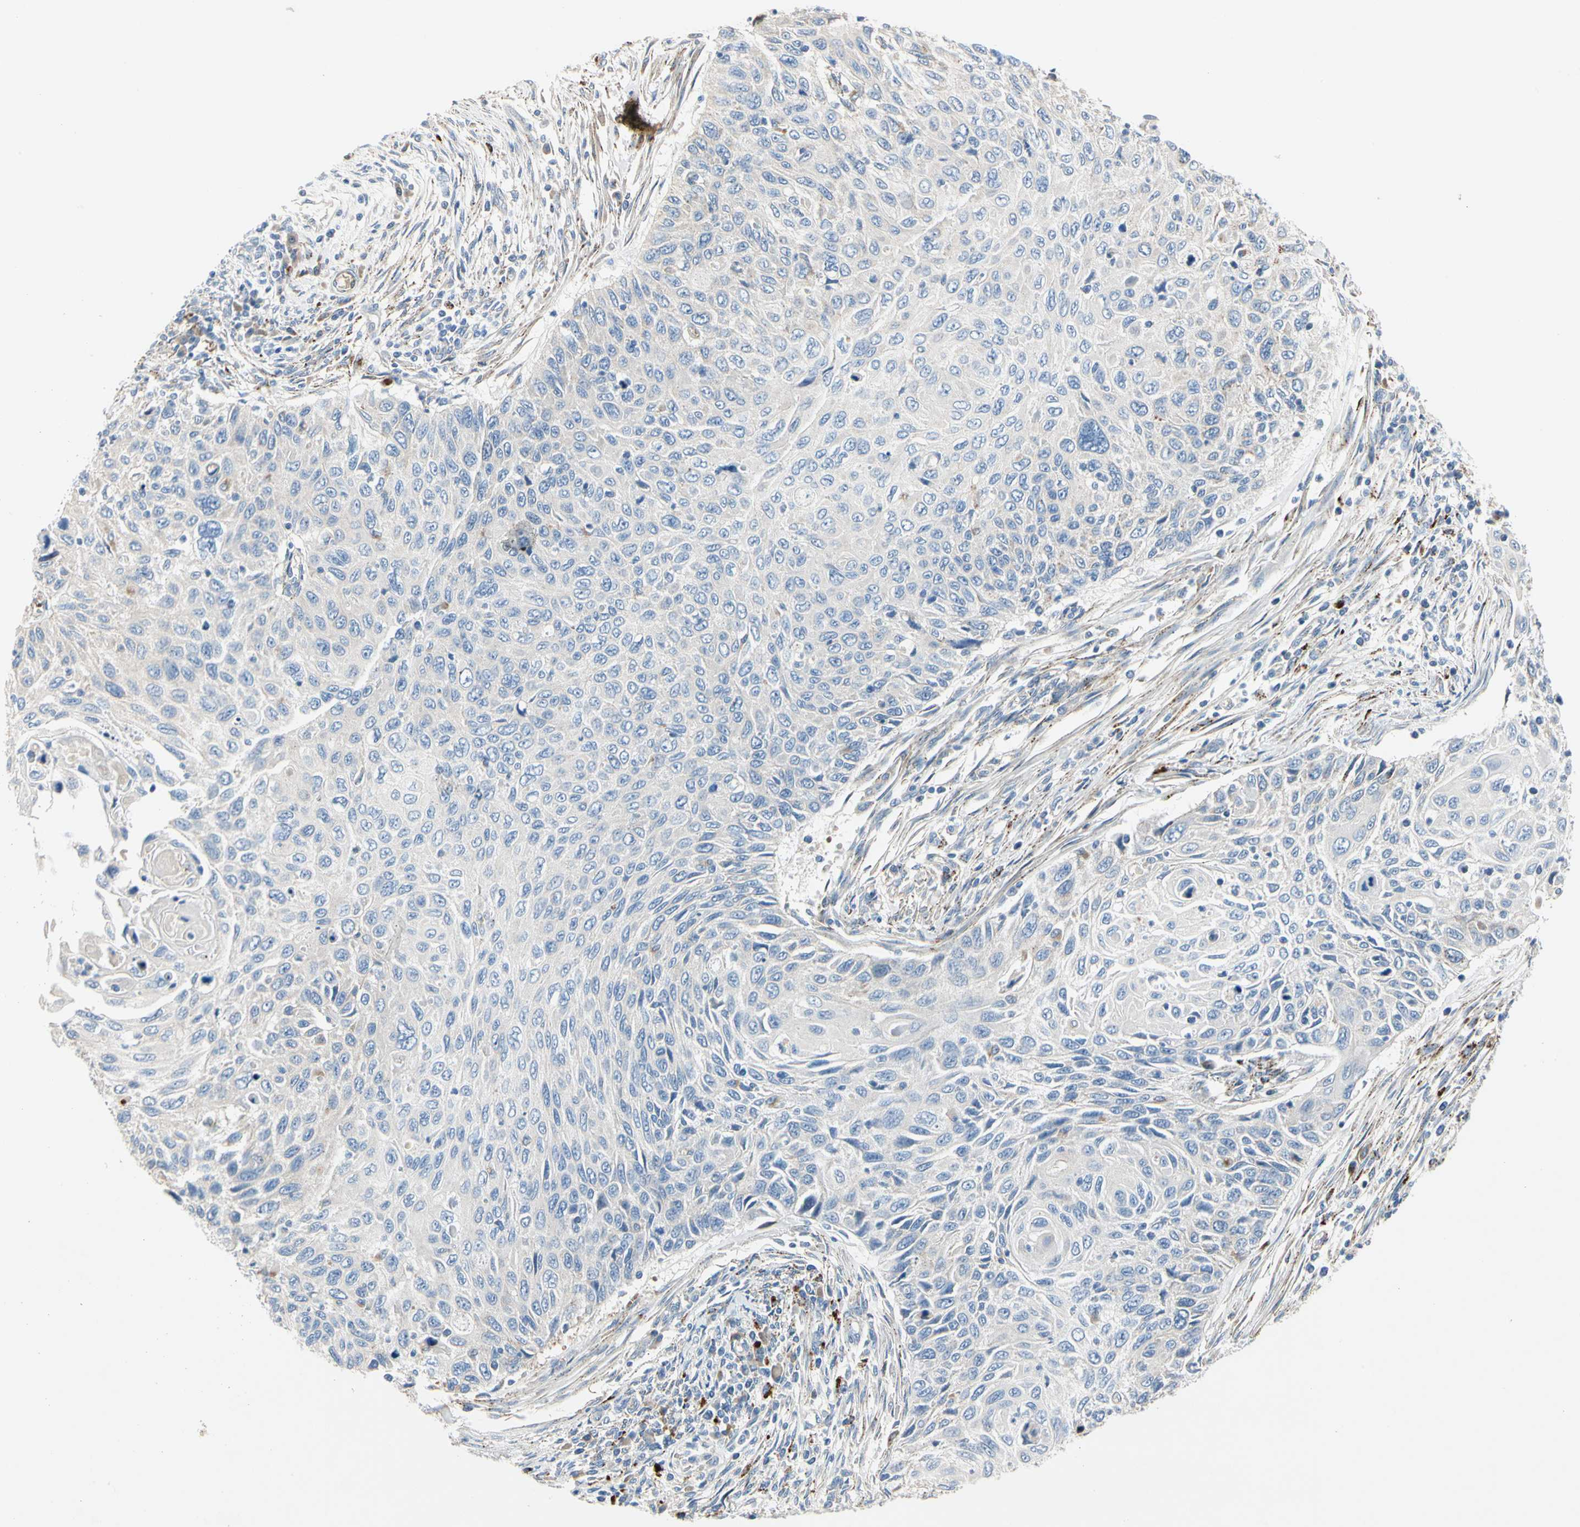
{"staining": {"intensity": "negative", "quantity": "none", "location": "none"}, "tissue": "cervical cancer", "cell_type": "Tumor cells", "image_type": "cancer", "snomed": [{"axis": "morphology", "description": "Squamous cell carcinoma, NOS"}, {"axis": "topography", "description": "Cervix"}], "caption": "This is an IHC histopathology image of squamous cell carcinoma (cervical). There is no expression in tumor cells.", "gene": "RETSAT", "patient": {"sex": "female", "age": 70}}